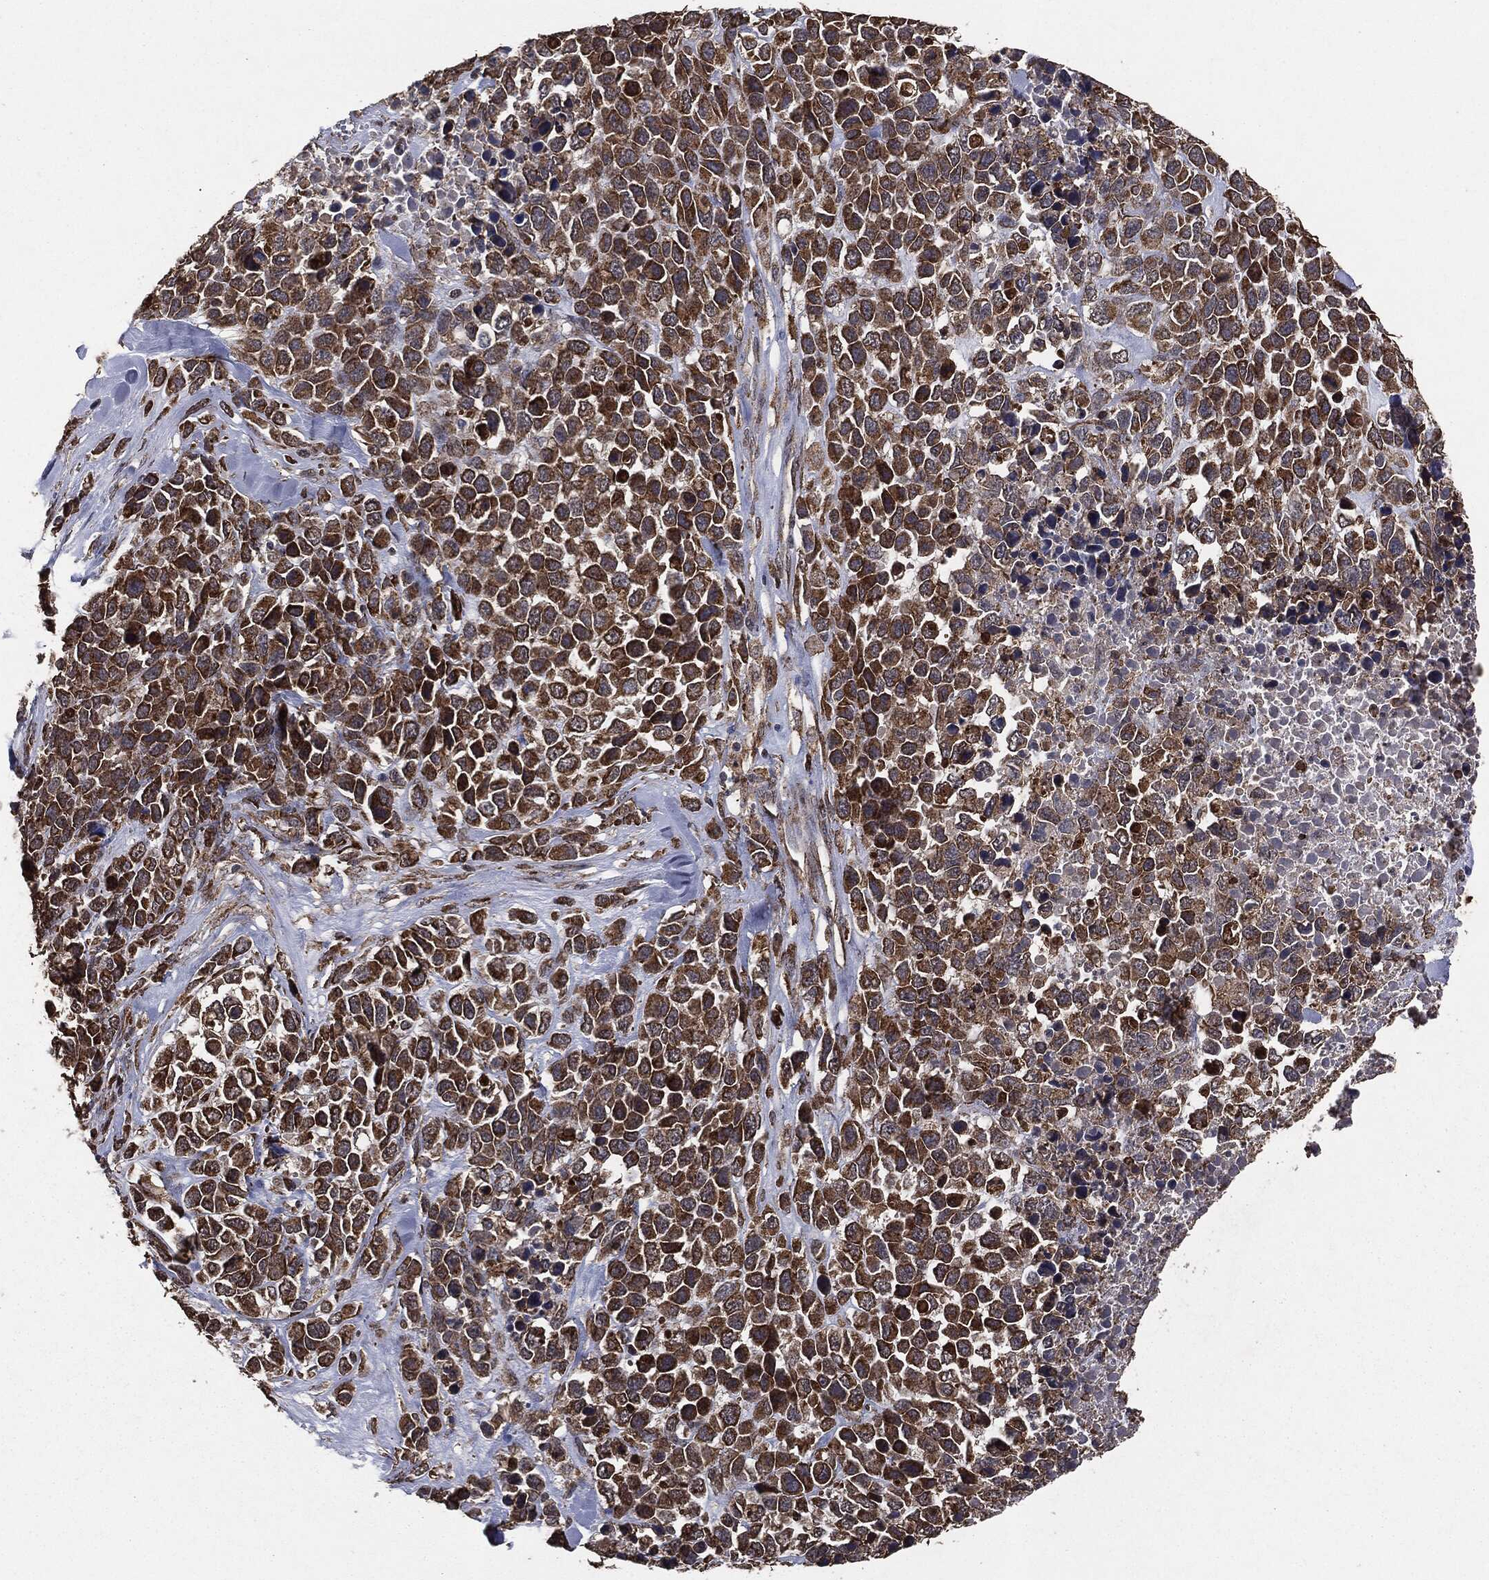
{"staining": {"intensity": "strong", "quantity": ">75%", "location": "cytoplasmic/membranous"}, "tissue": "melanoma", "cell_type": "Tumor cells", "image_type": "cancer", "snomed": [{"axis": "morphology", "description": "Malignant melanoma, Metastatic site"}, {"axis": "topography", "description": "Skin"}], "caption": "Protein expression analysis of human malignant melanoma (metastatic site) reveals strong cytoplasmic/membranous positivity in approximately >75% of tumor cells.", "gene": "MTOR", "patient": {"sex": "male", "age": 84}}